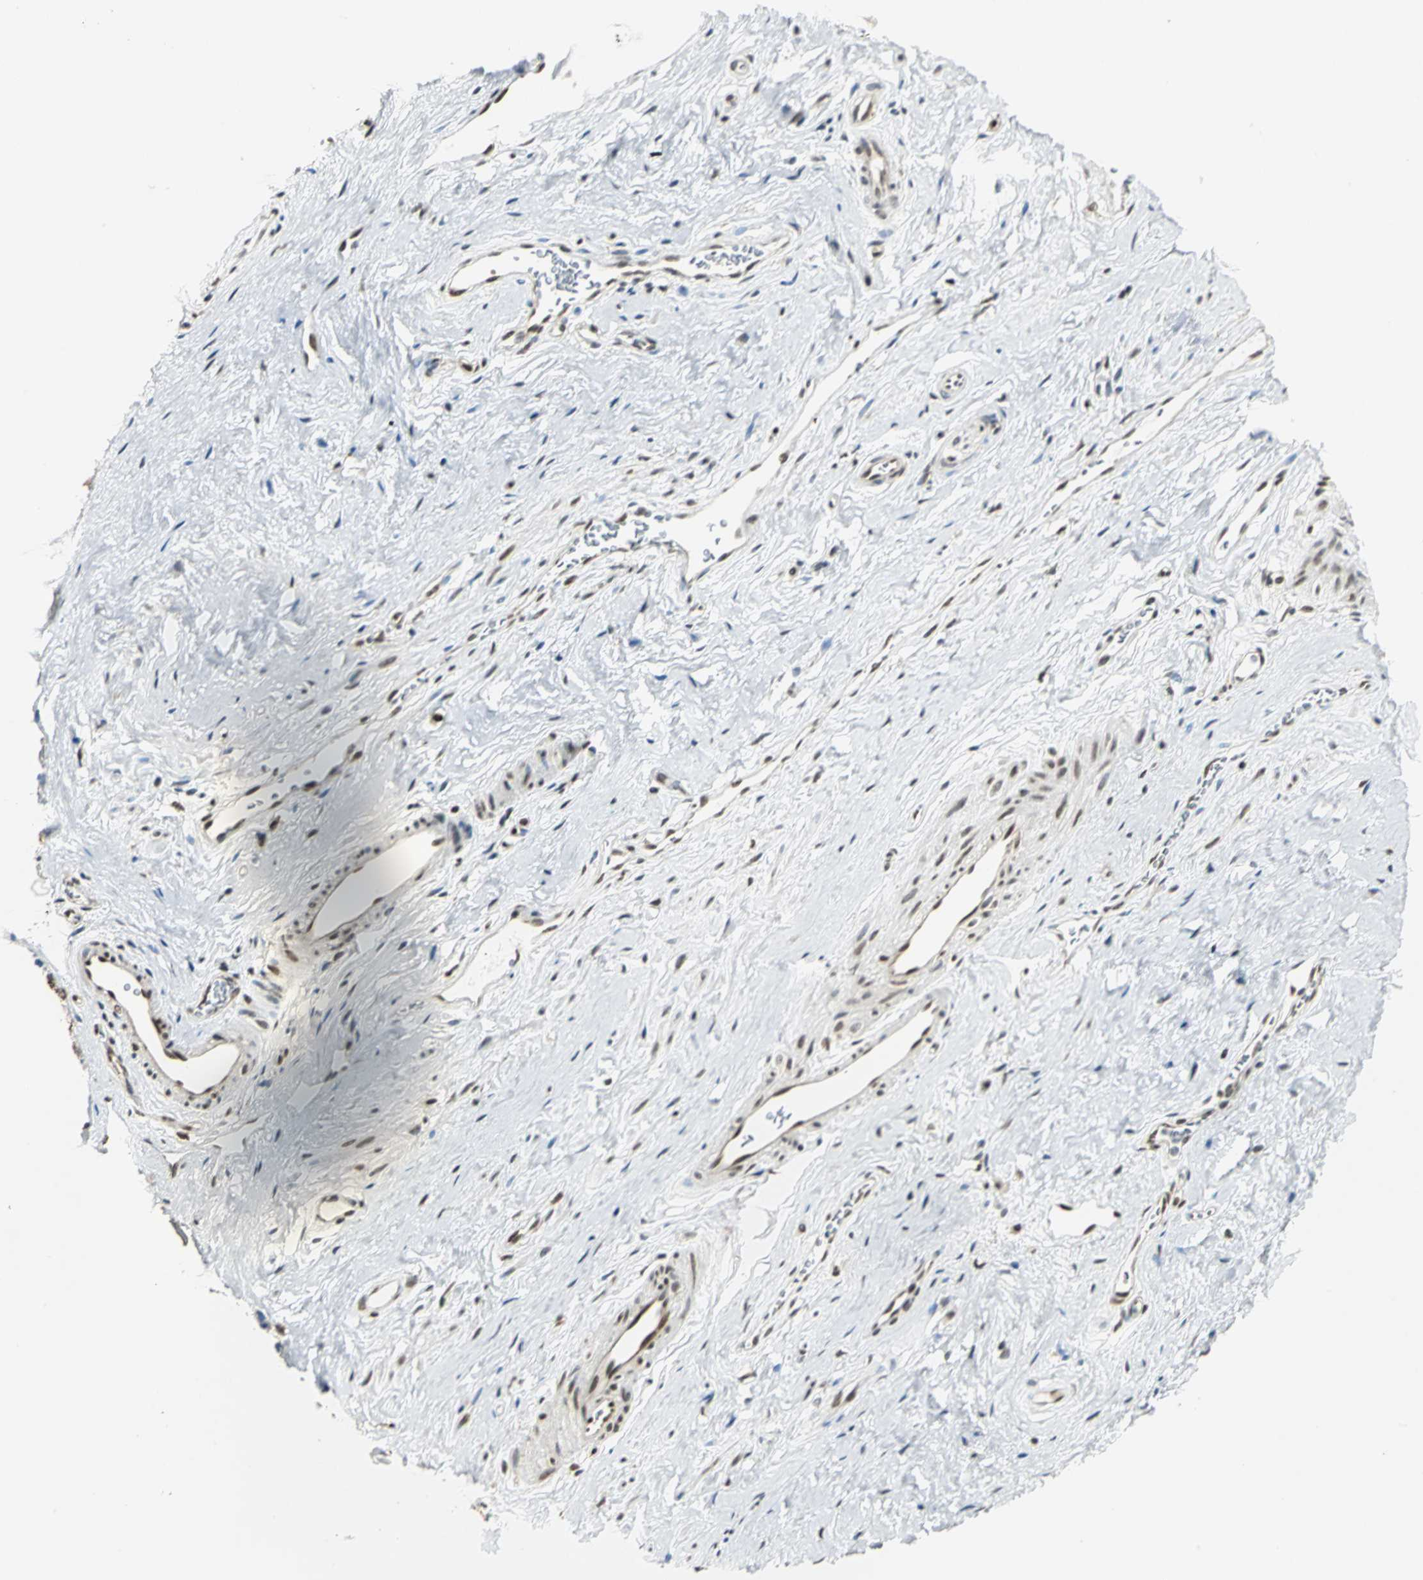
{"staining": {"intensity": "negative", "quantity": "none", "location": "none"}, "tissue": "vagina", "cell_type": "Squamous epithelial cells", "image_type": "normal", "snomed": [{"axis": "morphology", "description": "Normal tissue, NOS"}, {"axis": "topography", "description": "Soft tissue"}, {"axis": "topography", "description": "Vagina"}], "caption": "High magnification brightfield microscopy of normal vagina stained with DAB (brown) and counterstained with hematoxylin (blue): squamous epithelial cells show no significant staining.", "gene": "DDX5", "patient": {"sex": "female", "age": 61}}